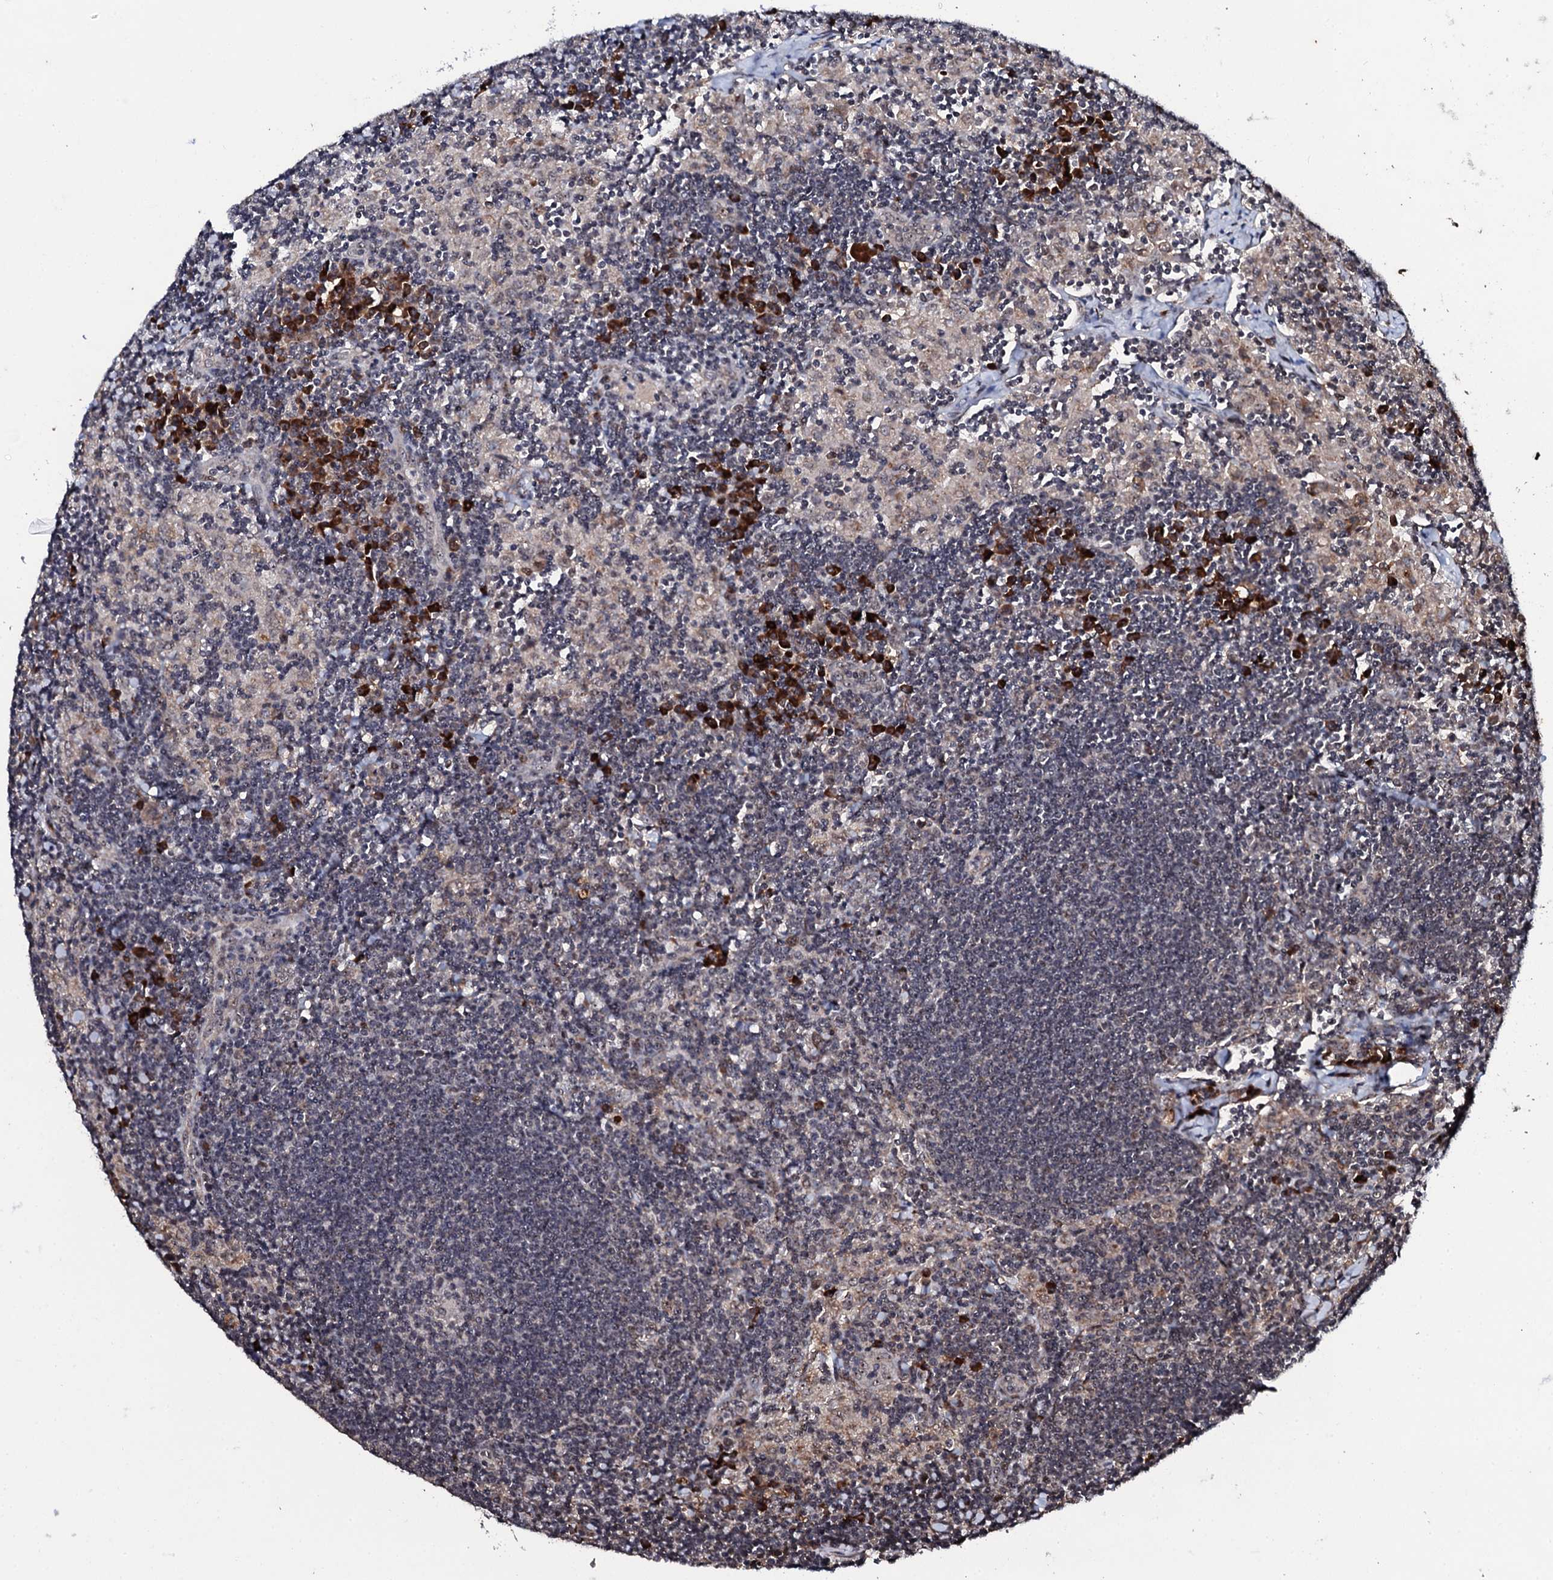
{"staining": {"intensity": "negative", "quantity": "none", "location": "none"}, "tissue": "lymph node", "cell_type": "Germinal center cells", "image_type": "normal", "snomed": [{"axis": "morphology", "description": "Normal tissue, NOS"}, {"axis": "topography", "description": "Lymph node"}], "caption": "Immunohistochemistry (IHC) photomicrograph of normal human lymph node stained for a protein (brown), which exhibits no positivity in germinal center cells.", "gene": "FAM111A", "patient": {"sex": "male", "age": 24}}